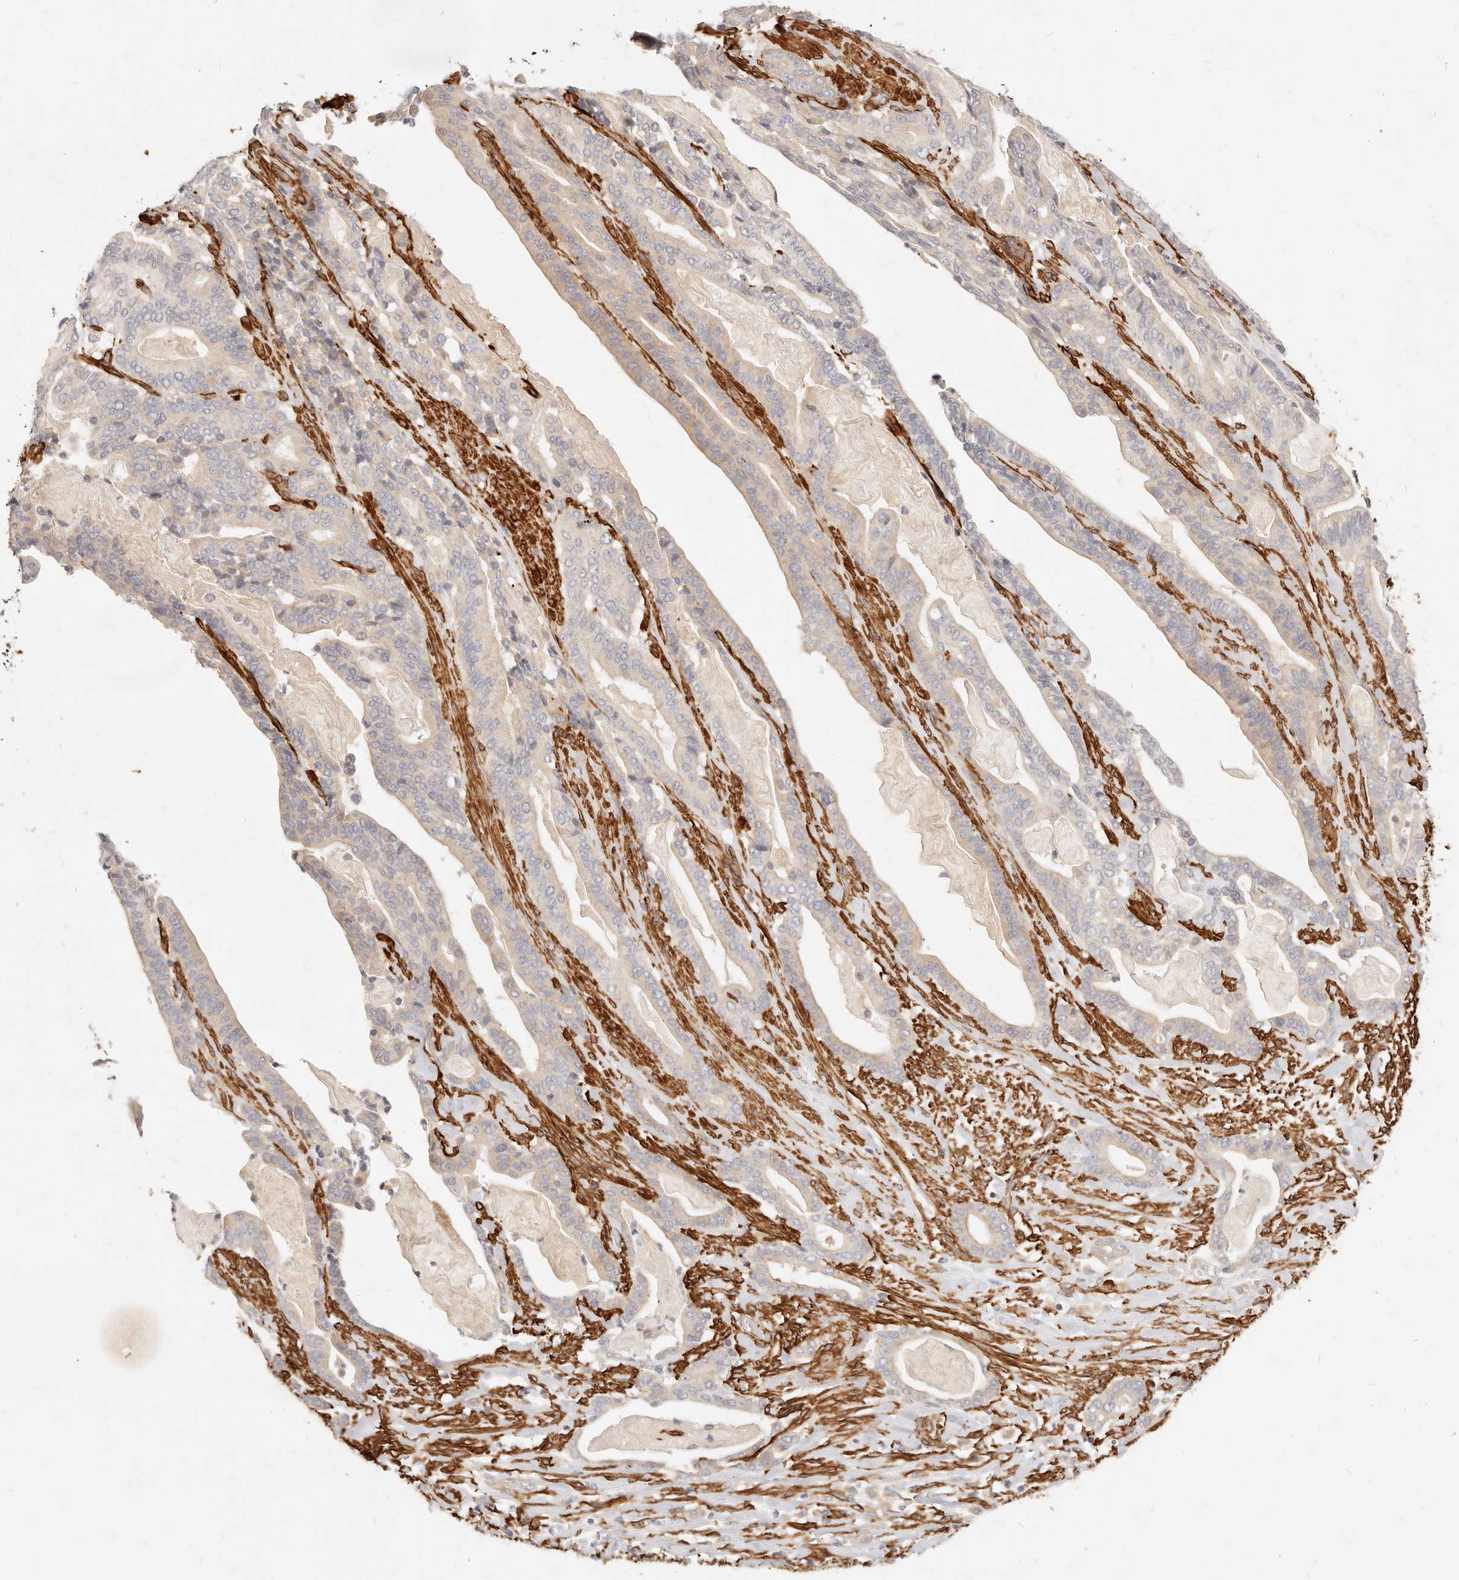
{"staining": {"intensity": "negative", "quantity": "none", "location": "none"}, "tissue": "pancreatic cancer", "cell_type": "Tumor cells", "image_type": "cancer", "snomed": [{"axis": "morphology", "description": "Adenocarcinoma, NOS"}, {"axis": "topography", "description": "Pancreas"}], "caption": "Protein analysis of pancreatic adenocarcinoma reveals no significant positivity in tumor cells. The staining is performed using DAB (3,3'-diaminobenzidine) brown chromogen with nuclei counter-stained in using hematoxylin.", "gene": "TMTC2", "patient": {"sex": "male", "age": 63}}